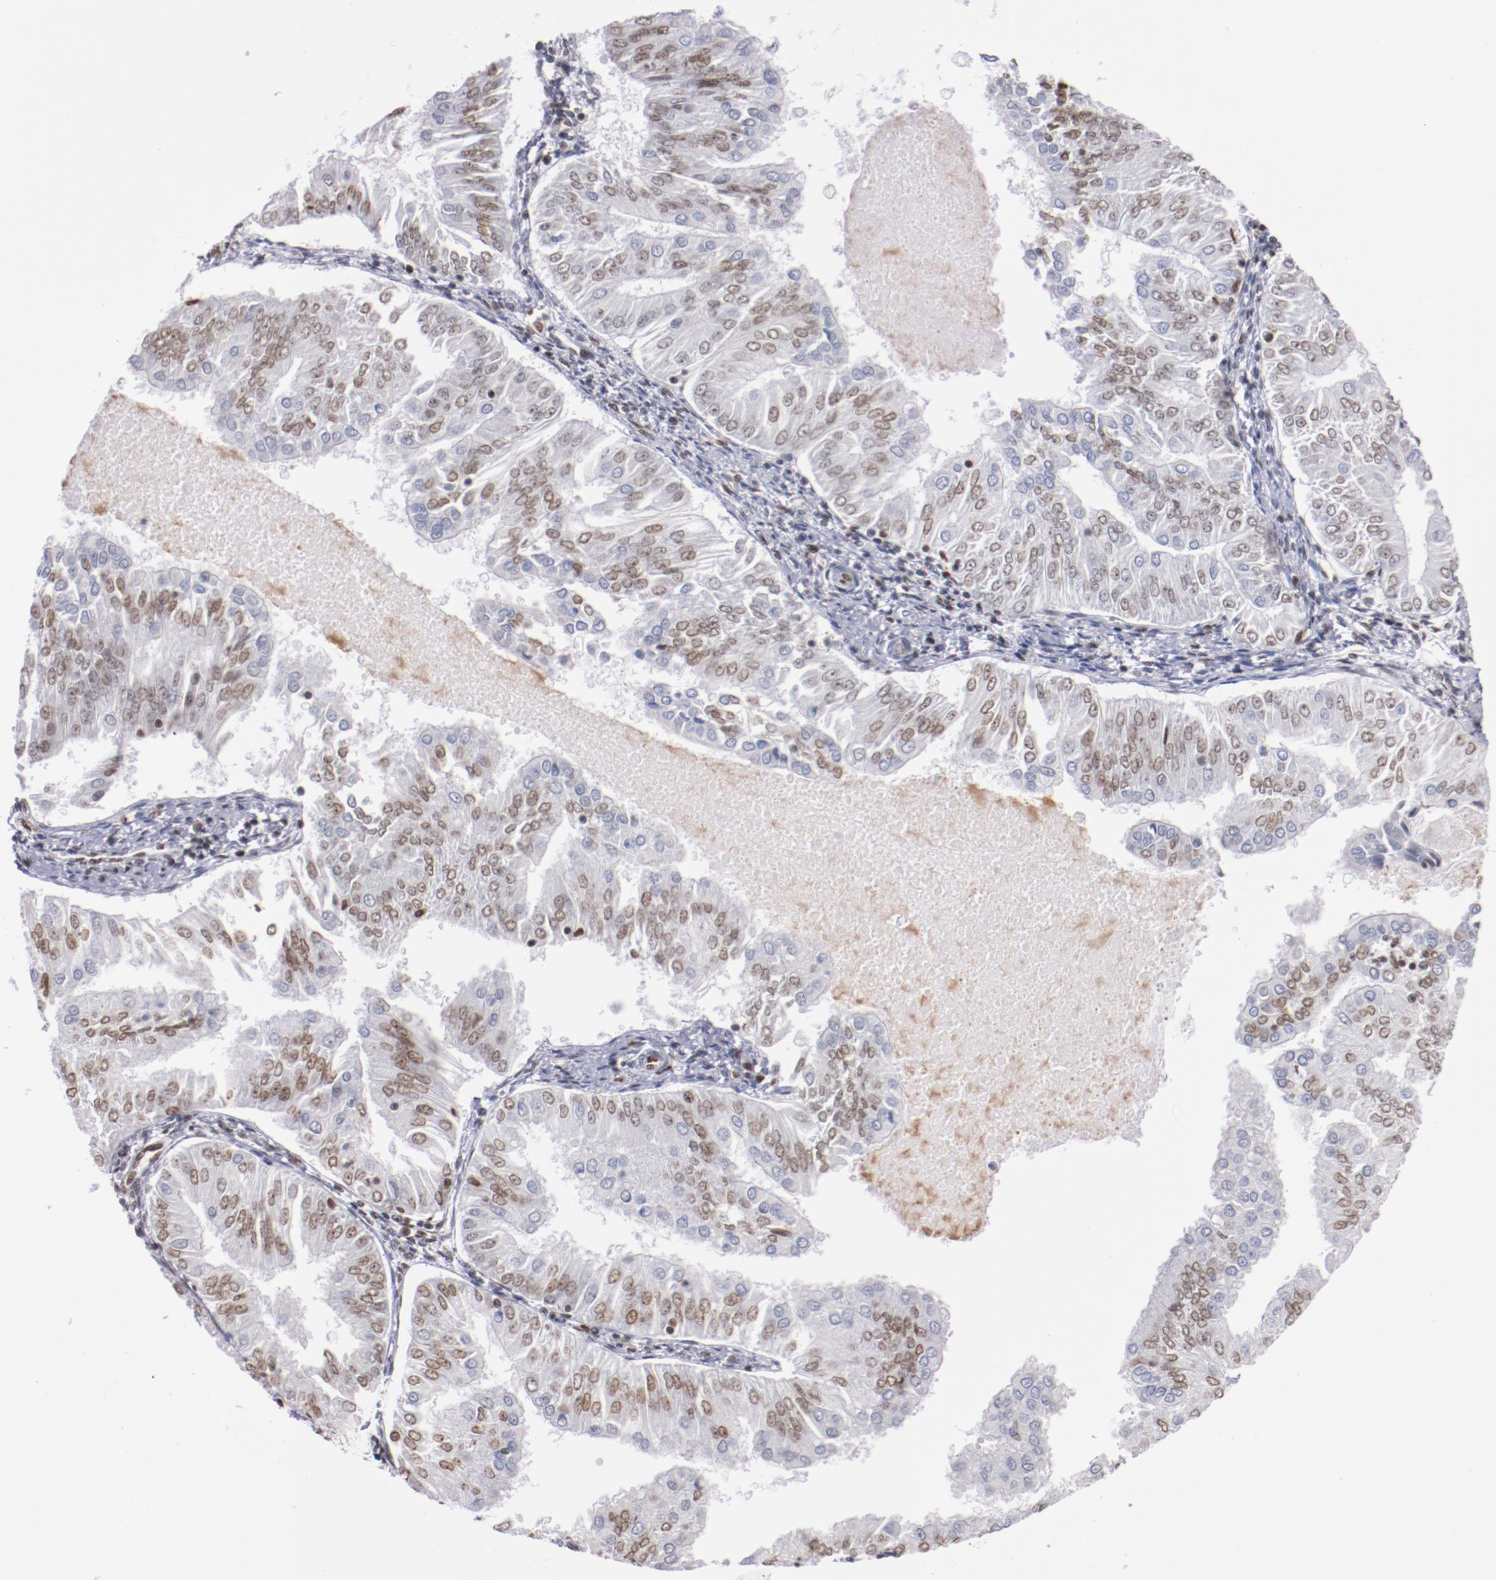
{"staining": {"intensity": "weak", "quantity": "25%-75%", "location": "nuclear"}, "tissue": "endometrial cancer", "cell_type": "Tumor cells", "image_type": "cancer", "snomed": [{"axis": "morphology", "description": "Adenocarcinoma, NOS"}, {"axis": "topography", "description": "Endometrium"}], "caption": "Human endometrial adenocarcinoma stained with a brown dye demonstrates weak nuclear positive expression in about 25%-75% of tumor cells.", "gene": "IFI16", "patient": {"sex": "female", "age": 53}}